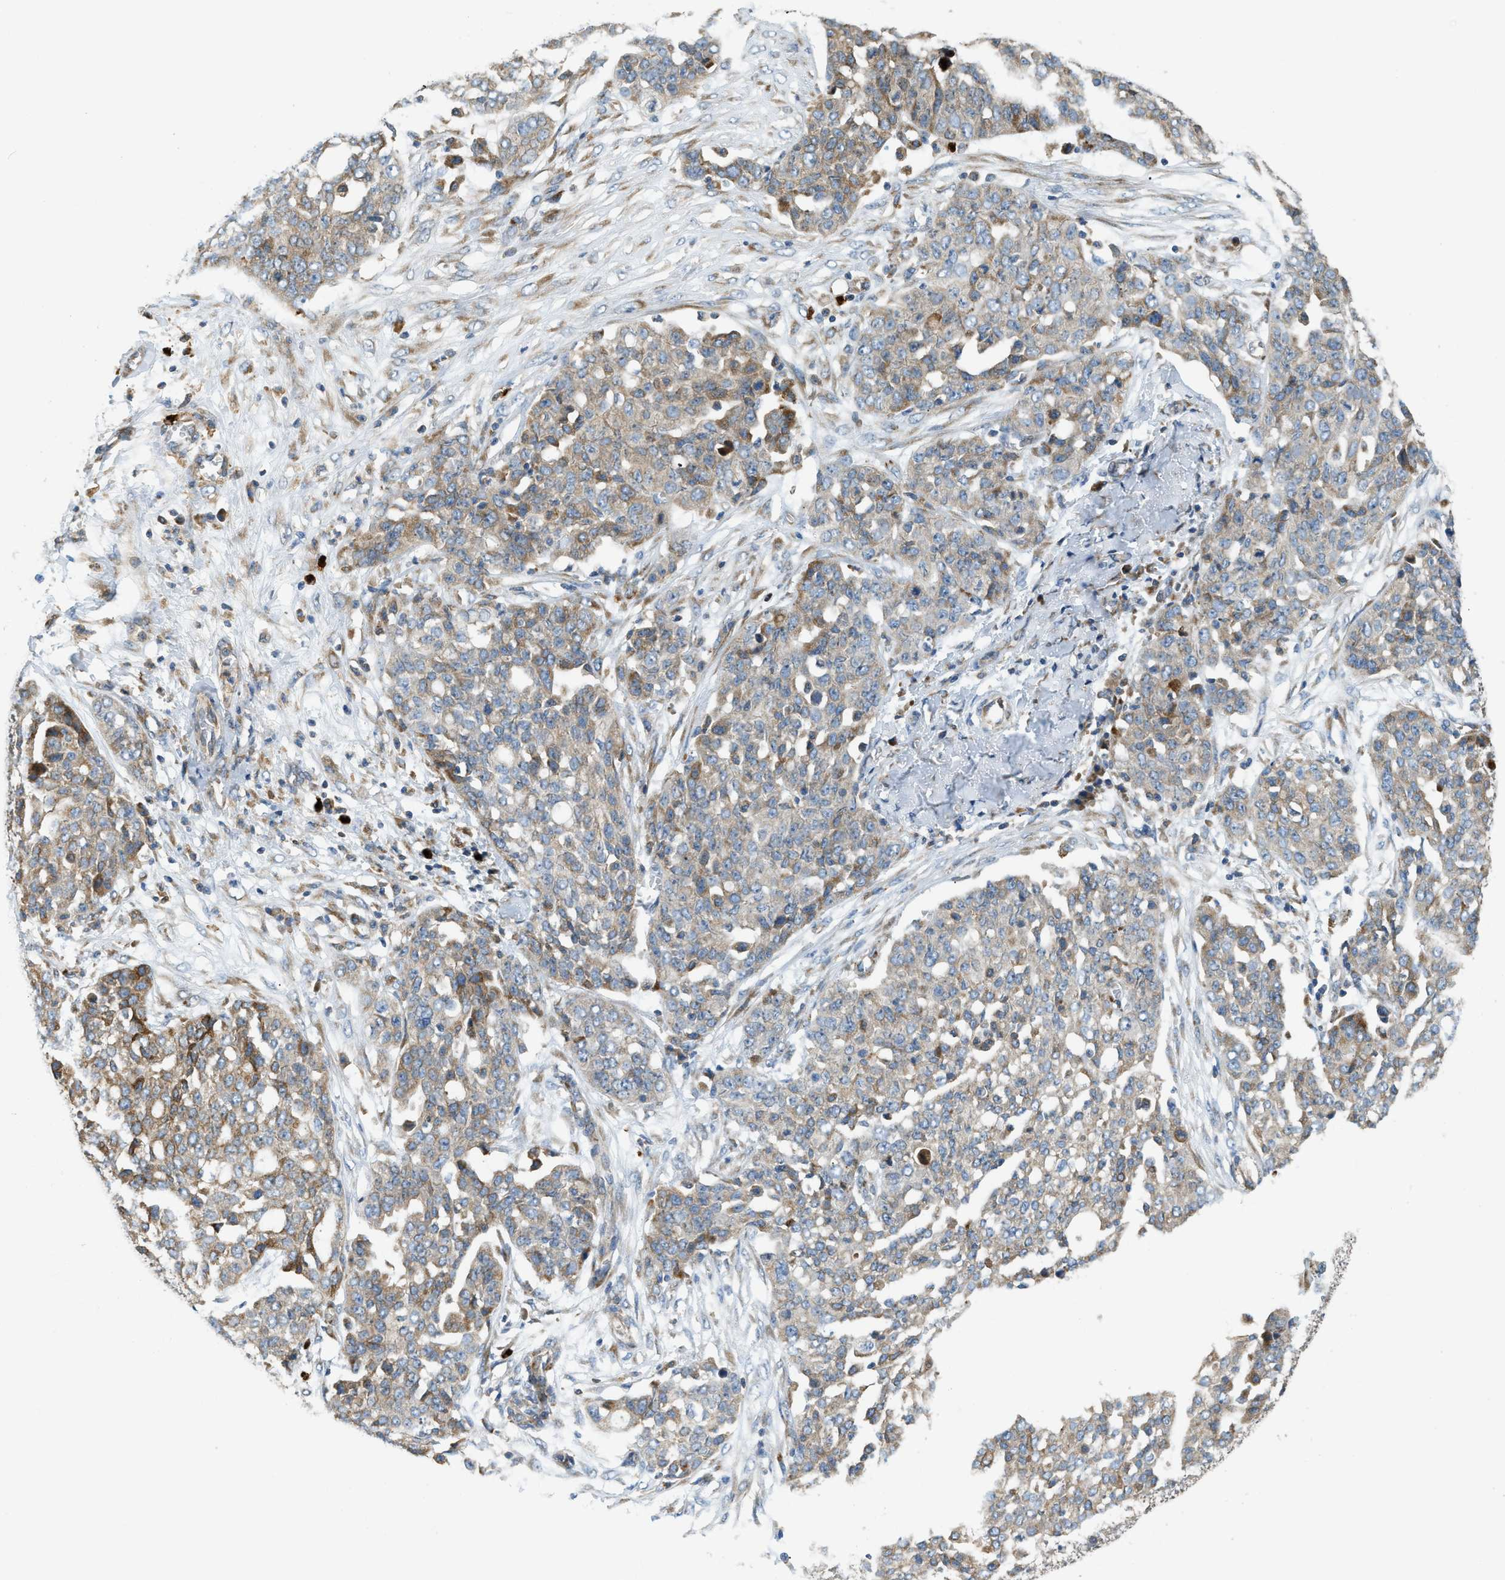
{"staining": {"intensity": "weak", "quantity": ">75%", "location": "cytoplasmic/membranous"}, "tissue": "ovarian cancer", "cell_type": "Tumor cells", "image_type": "cancer", "snomed": [{"axis": "morphology", "description": "Cystadenocarcinoma, serous, NOS"}, {"axis": "topography", "description": "Soft tissue"}, {"axis": "topography", "description": "Ovary"}], "caption": "Immunohistochemical staining of human serous cystadenocarcinoma (ovarian) reveals weak cytoplasmic/membranous protein staining in approximately >75% of tumor cells.", "gene": "TMEM68", "patient": {"sex": "female", "age": 57}}